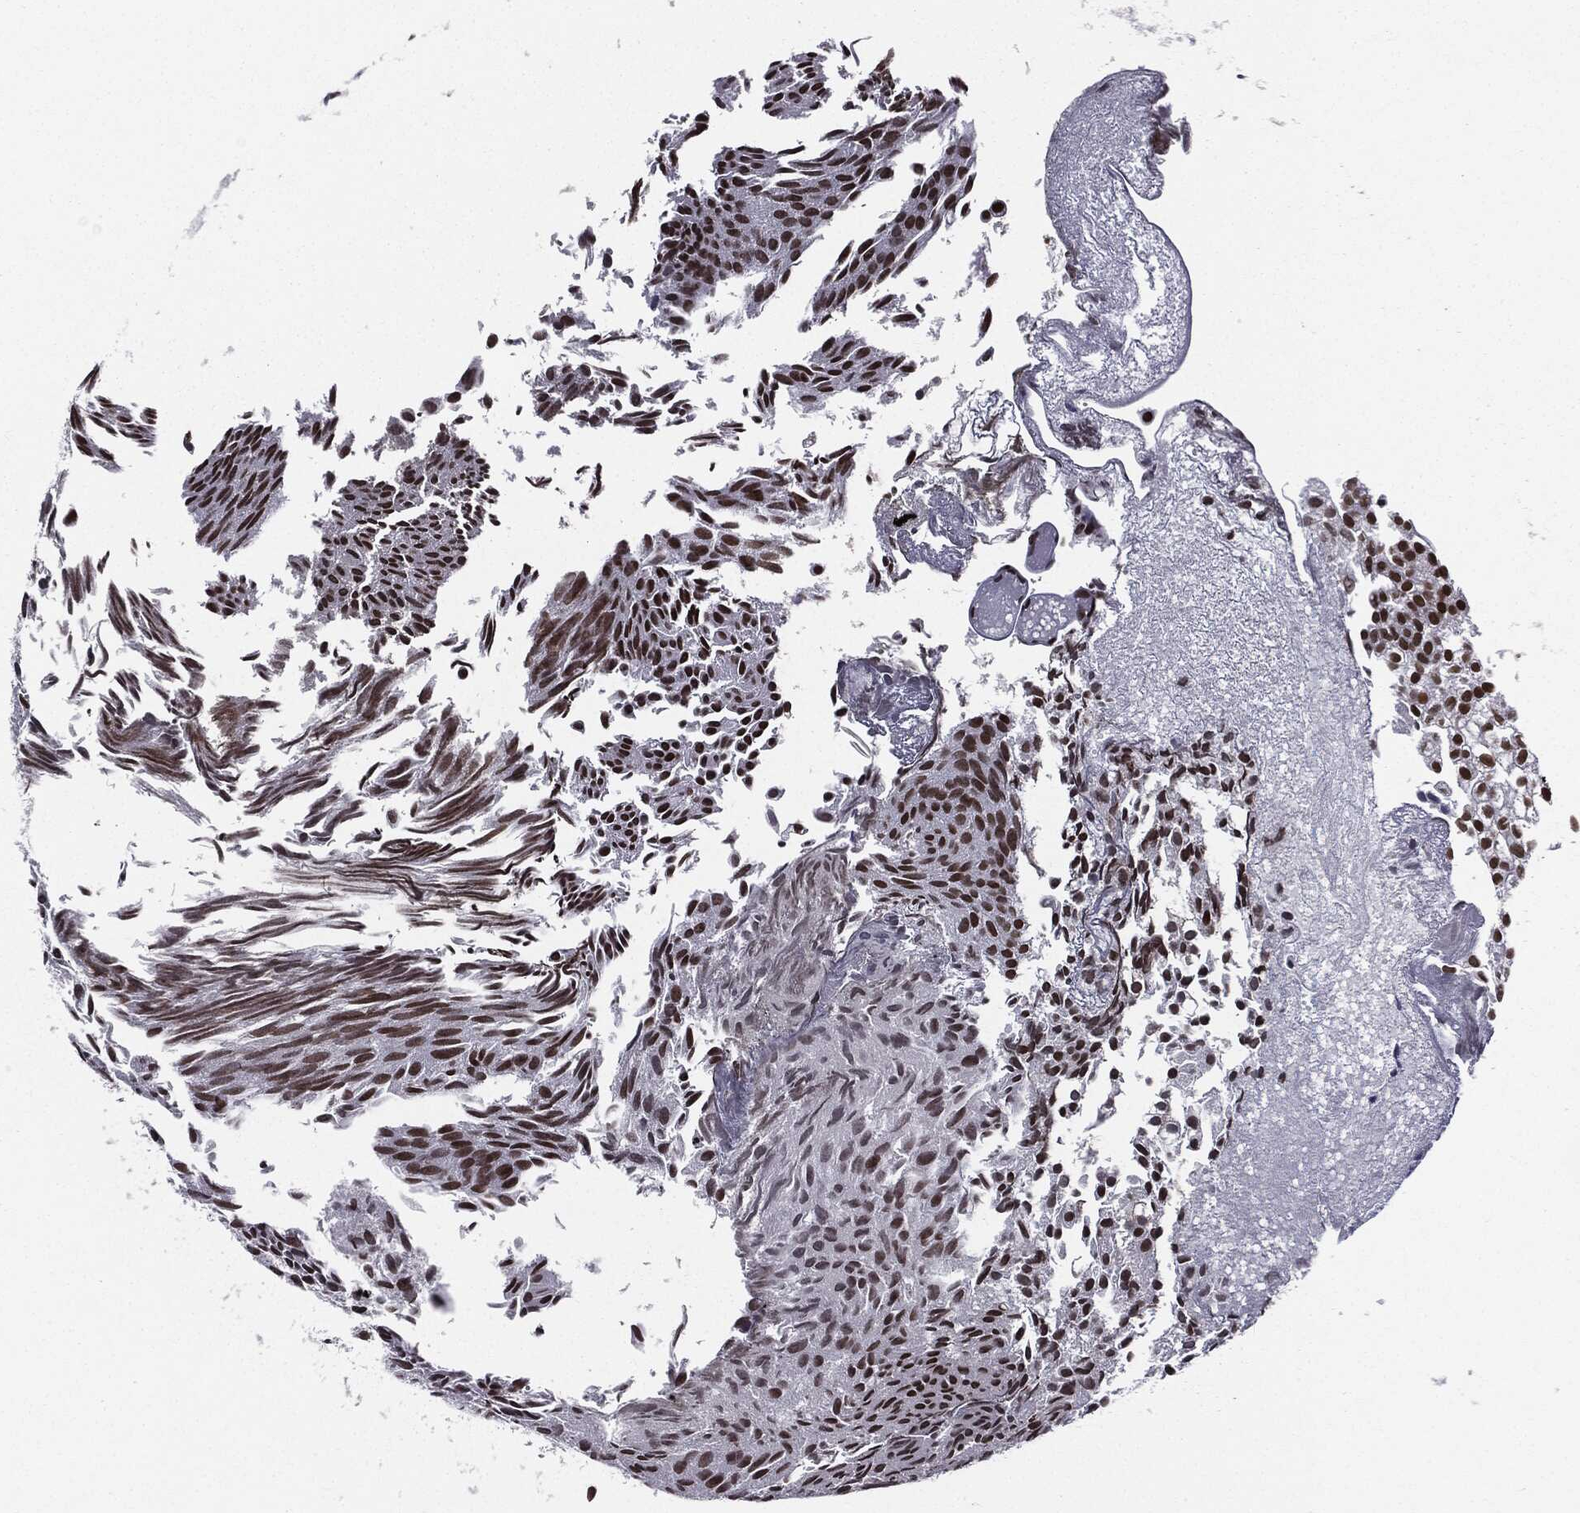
{"staining": {"intensity": "moderate", "quantity": "25%-75%", "location": "nuclear"}, "tissue": "urothelial cancer", "cell_type": "Tumor cells", "image_type": "cancer", "snomed": [{"axis": "morphology", "description": "Urothelial carcinoma, Low grade"}, {"axis": "topography", "description": "Urinary bladder"}], "caption": "Low-grade urothelial carcinoma stained with IHC displays moderate nuclear expression in approximately 25%-75% of tumor cells. Immunohistochemistry stains the protein in brown and the nuclei are stained blue.", "gene": "ZFP91", "patient": {"sex": "male", "age": 89}}